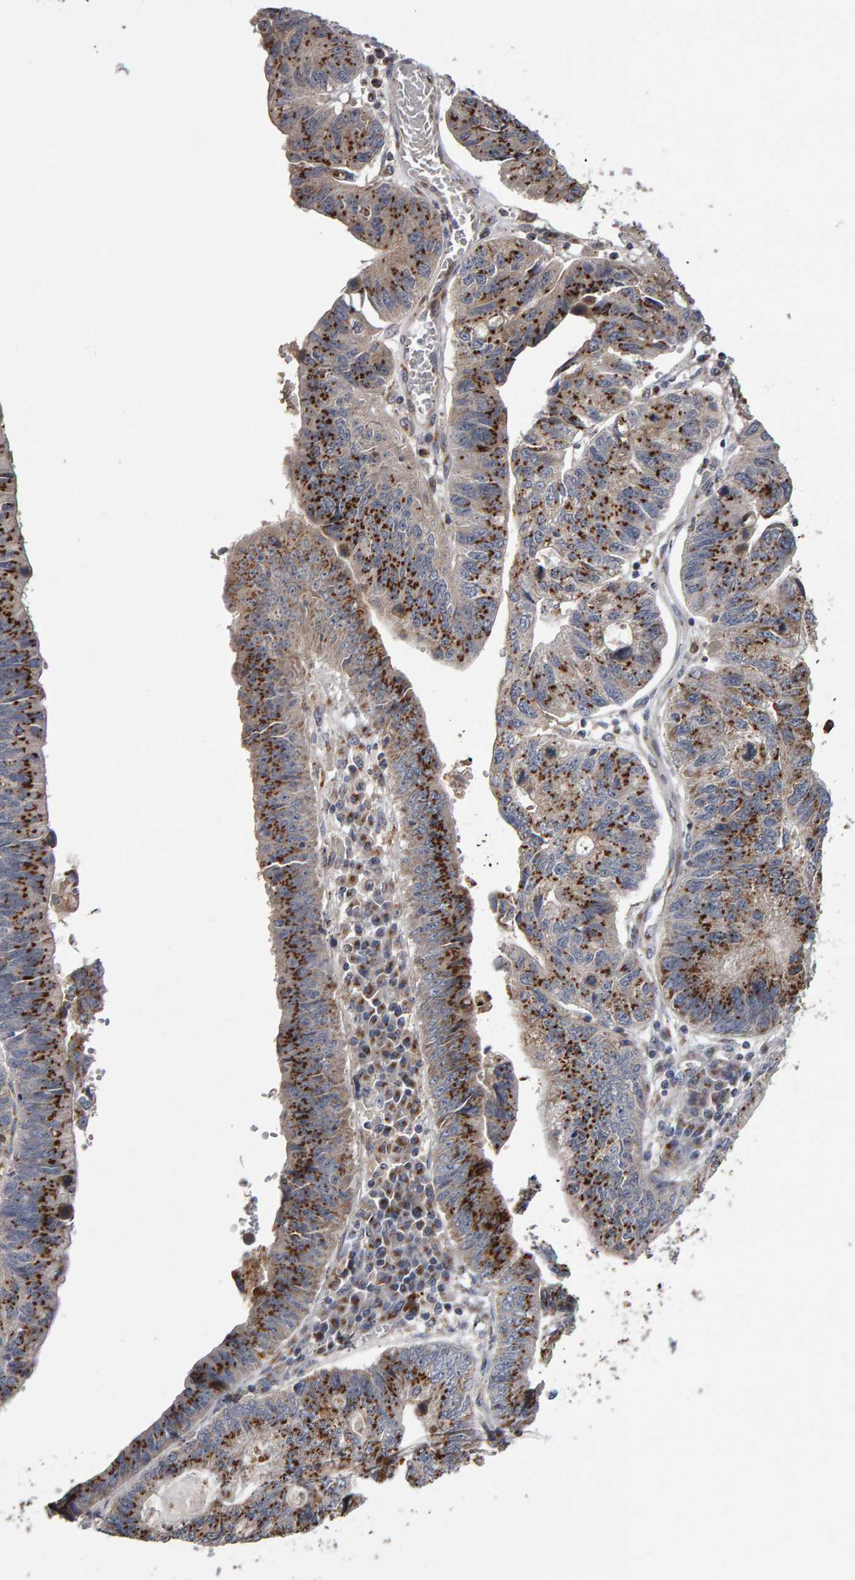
{"staining": {"intensity": "strong", "quantity": ">75%", "location": "cytoplasmic/membranous"}, "tissue": "stomach cancer", "cell_type": "Tumor cells", "image_type": "cancer", "snomed": [{"axis": "morphology", "description": "Adenocarcinoma, NOS"}, {"axis": "topography", "description": "Stomach"}], "caption": "Stomach cancer stained for a protein exhibits strong cytoplasmic/membranous positivity in tumor cells.", "gene": "CANT1", "patient": {"sex": "male", "age": 59}}